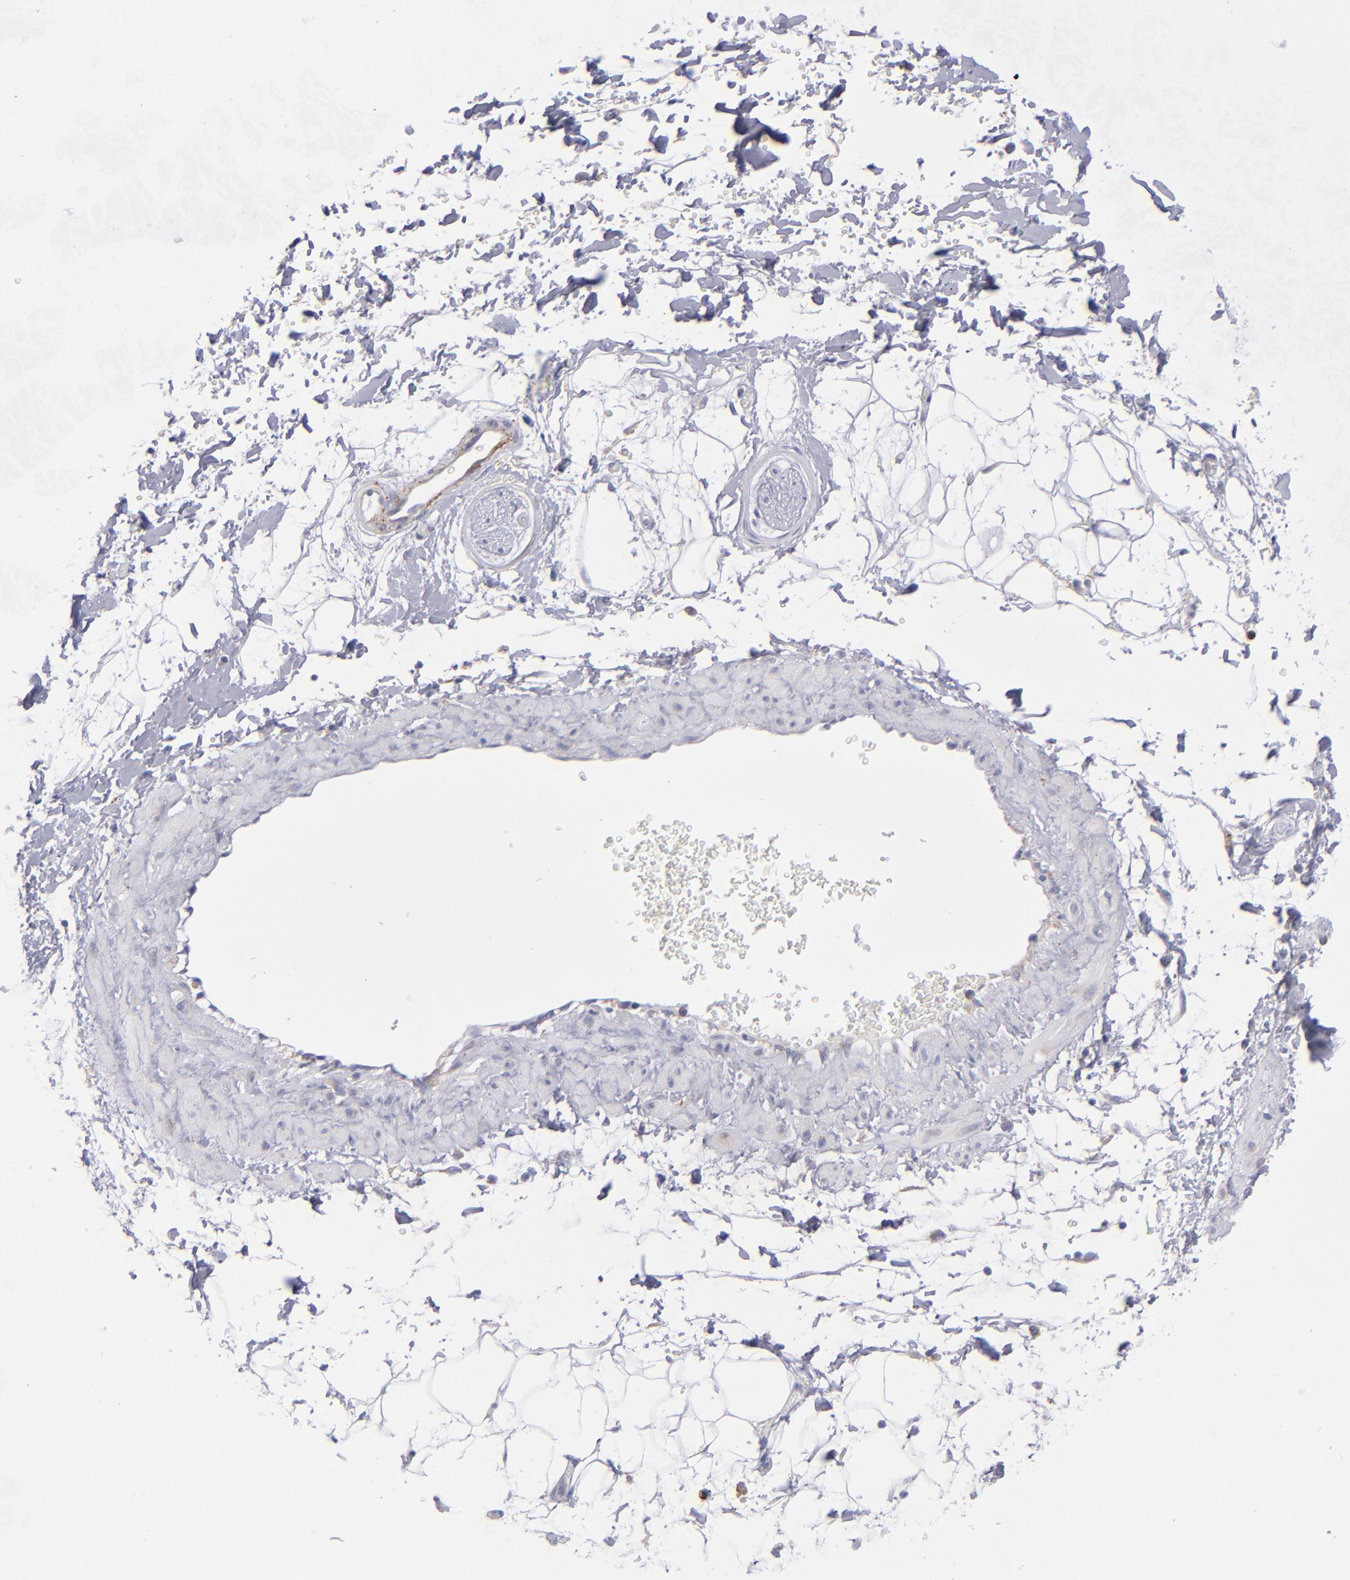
{"staining": {"intensity": "negative", "quantity": "none", "location": "none"}, "tissue": "adipose tissue", "cell_type": "Adipocytes", "image_type": "normal", "snomed": [{"axis": "morphology", "description": "Normal tissue, NOS"}, {"axis": "topography", "description": "Soft tissue"}], "caption": "Immunohistochemistry photomicrograph of unremarkable adipose tissue: adipose tissue stained with DAB shows no significant protein expression in adipocytes.", "gene": "MFGE8", "patient": {"sex": "male", "age": 72}}